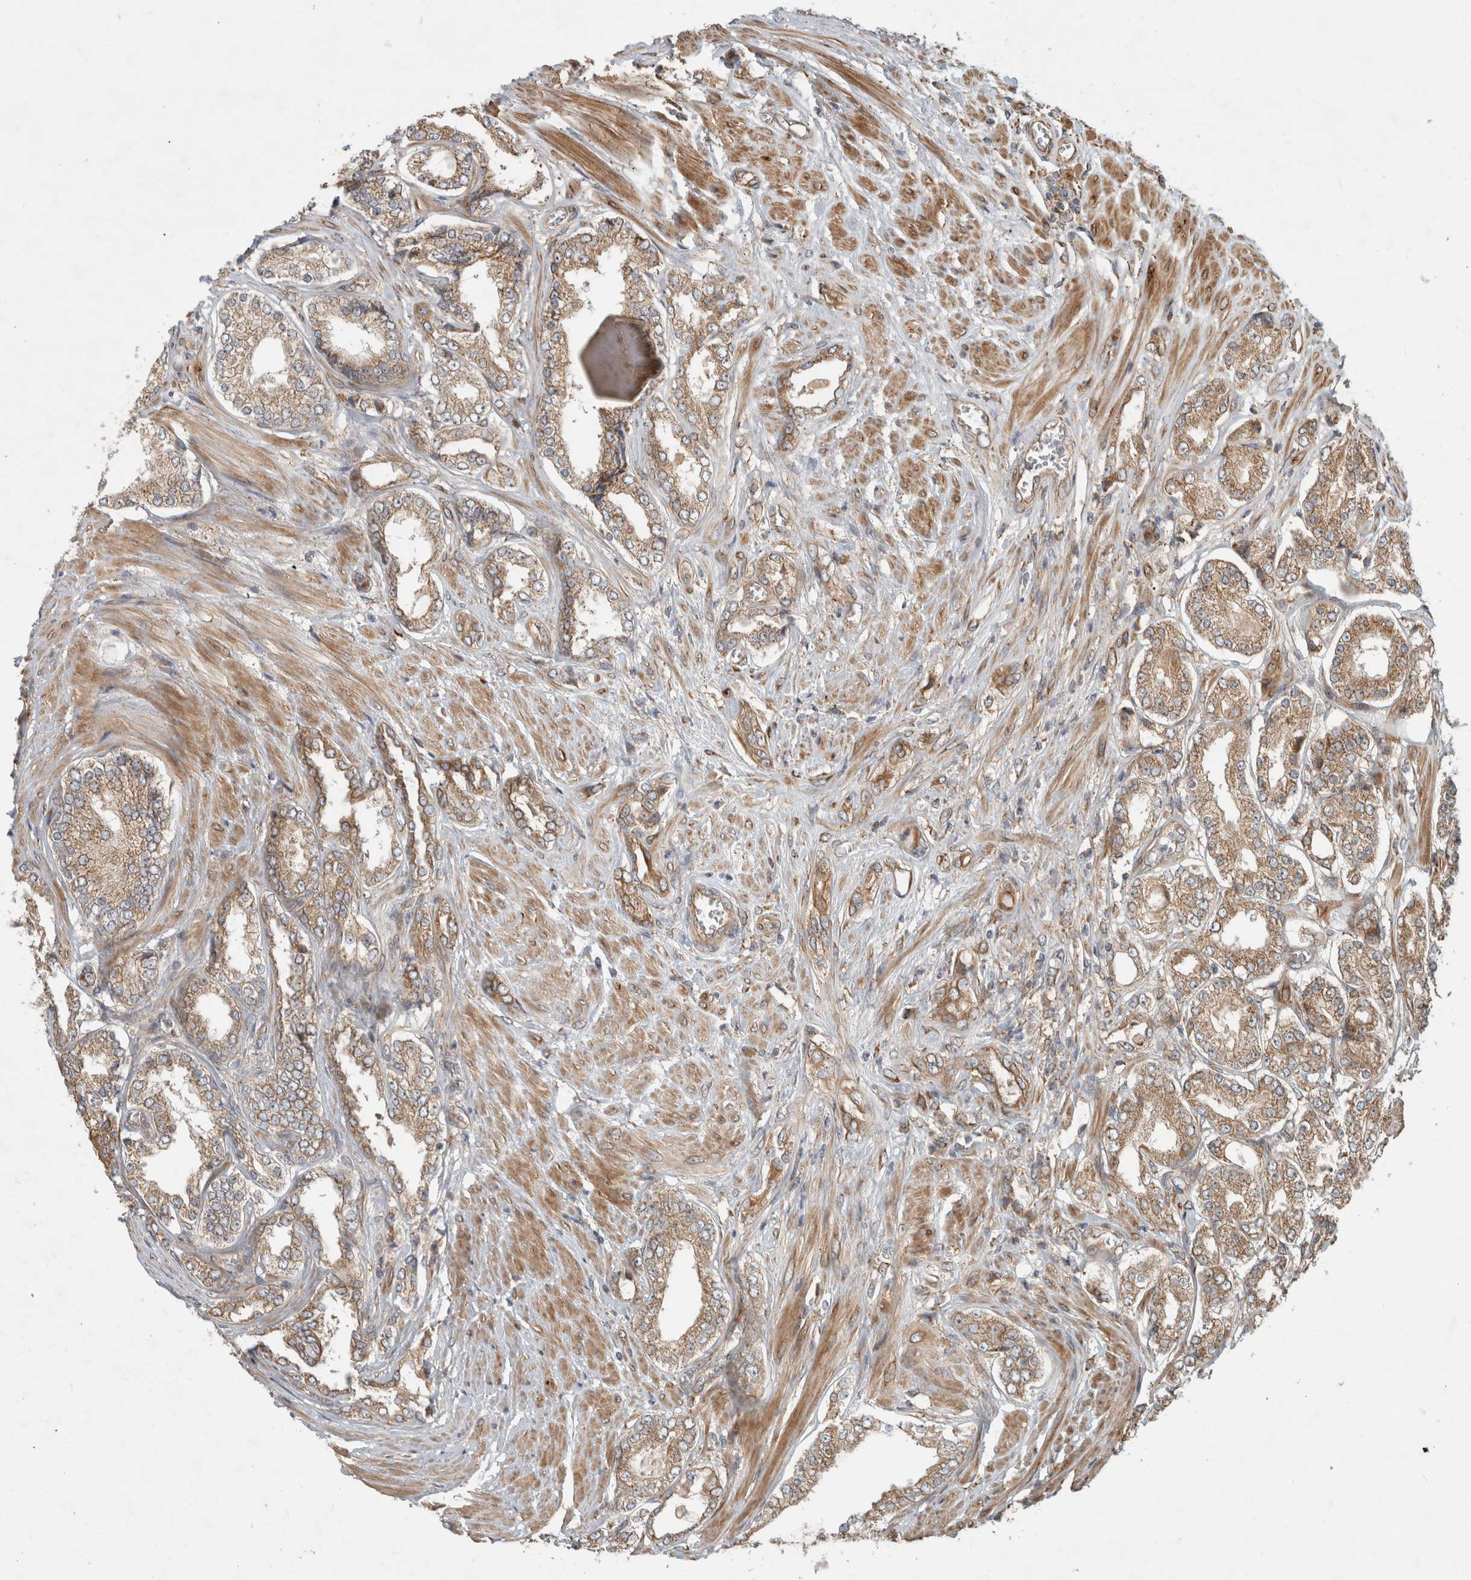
{"staining": {"intensity": "moderate", "quantity": ">75%", "location": "cytoplasmic/membranous"}, "tissue": "prostate cancer", "cell_type": "Tumor cells", "image_type": "cancer", "snomed": [{"axis": "morphology", "description": "Adenocarcinoma, Low grade"}, {"axis": "topography", "description": "Prostate"}], "caption": "High-power microscopy captured an immunohistochemistry histopathology image of adenocarcinoma (low-grade) (prostate), revealing moderate cytoplasmic/membranous positivity in about >75% of tumor cells.", "gene": "TUBD1", "patient": {"sex": "male", "age": 62}}